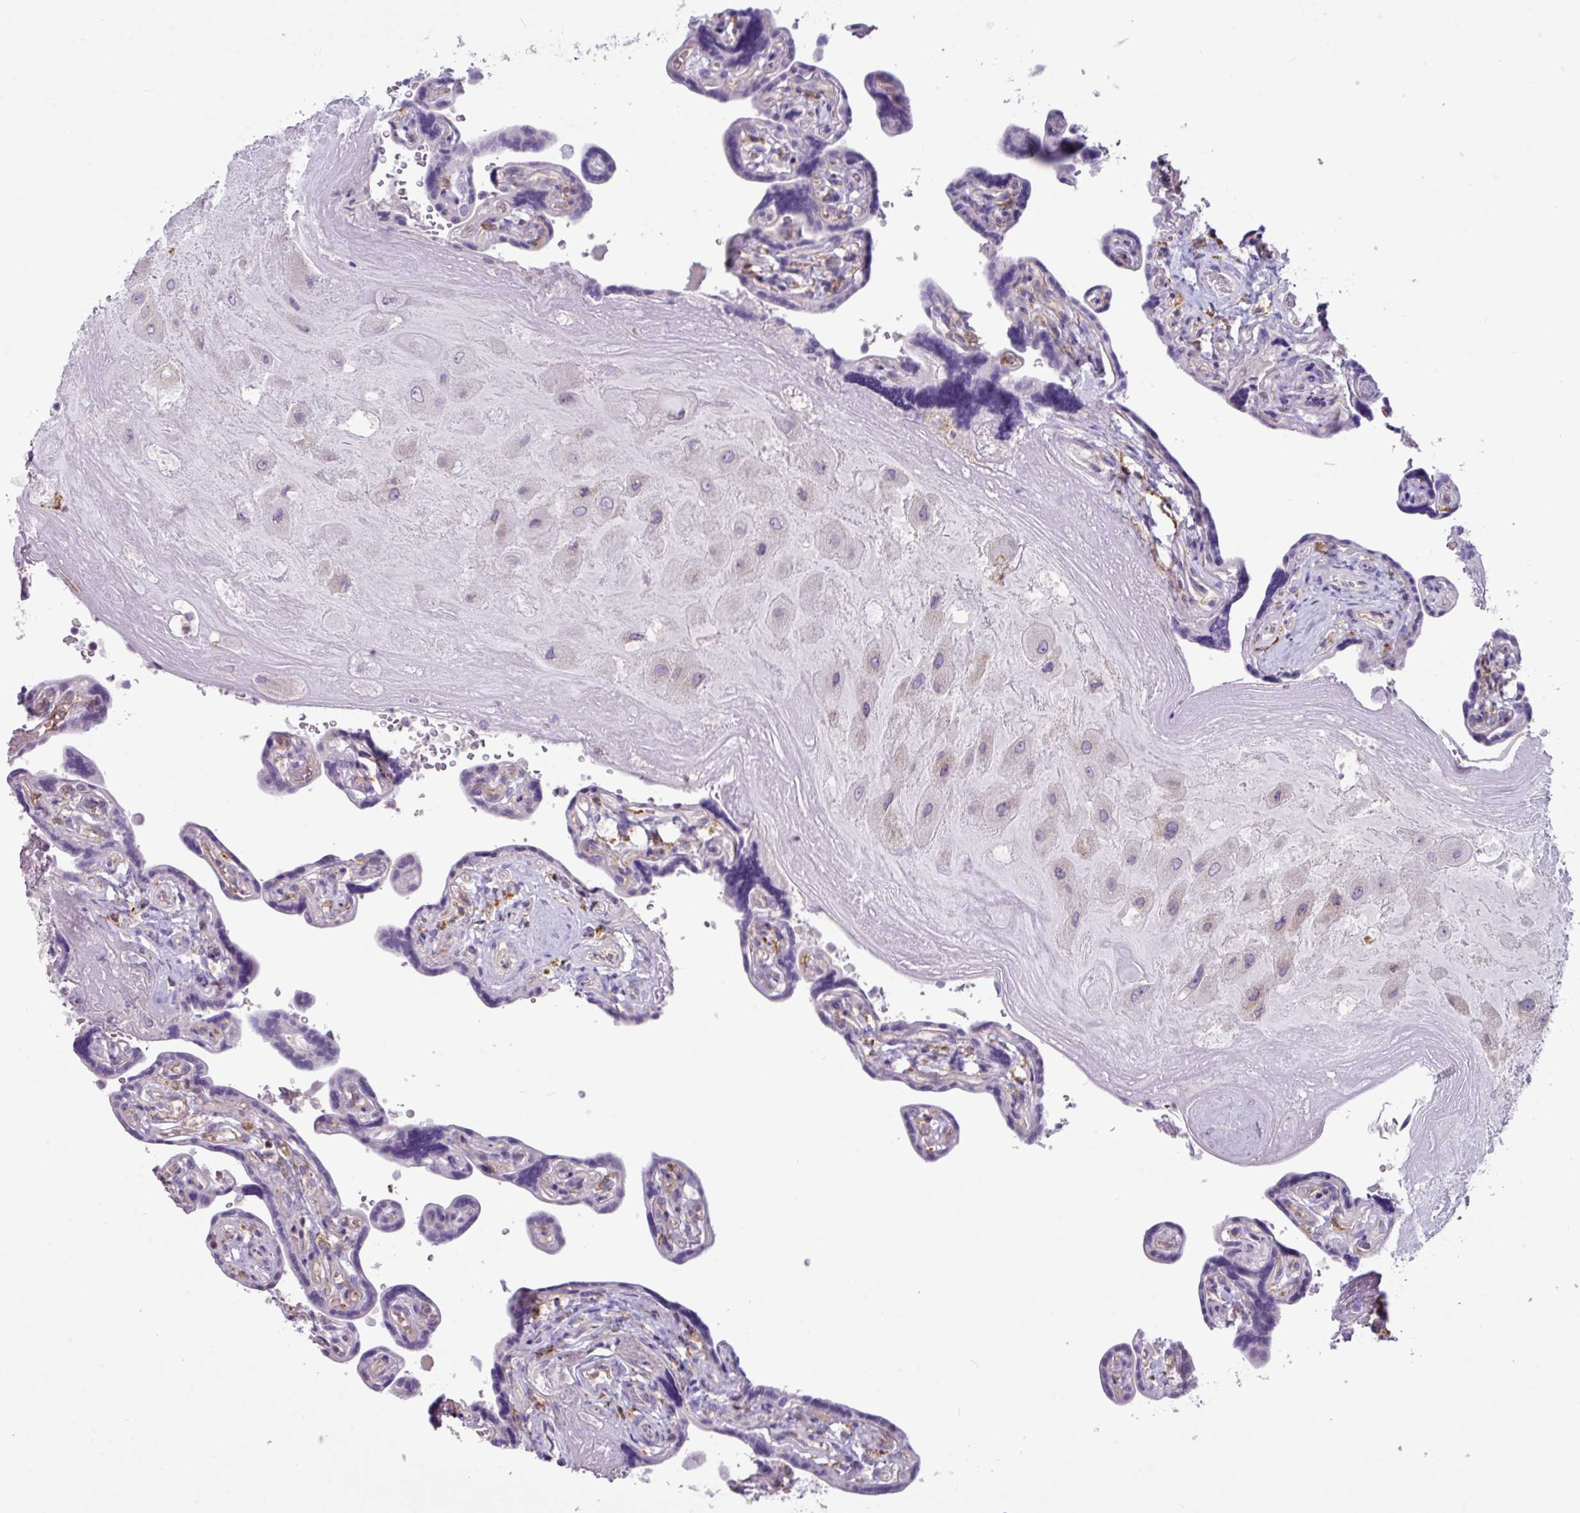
{"staining": {"intensity": "negative", "quantity": "none", "location": "none"}, "tissue": "placenta", "cell_type": "Decidual cells", "image_type": "normal", "snomed": [{"axis": "morphology", "description": "Normal tissue, NOS"}, {"axis": "topography", "description": "Placenta"}], "caption": "Immunohistochemical staining of normal human placenta exhibits no significant positivity in decidual cells. Nuclei are stained in blue.", "gene": "ZNF524", "patient": {"sex": "female", "age": 32}}